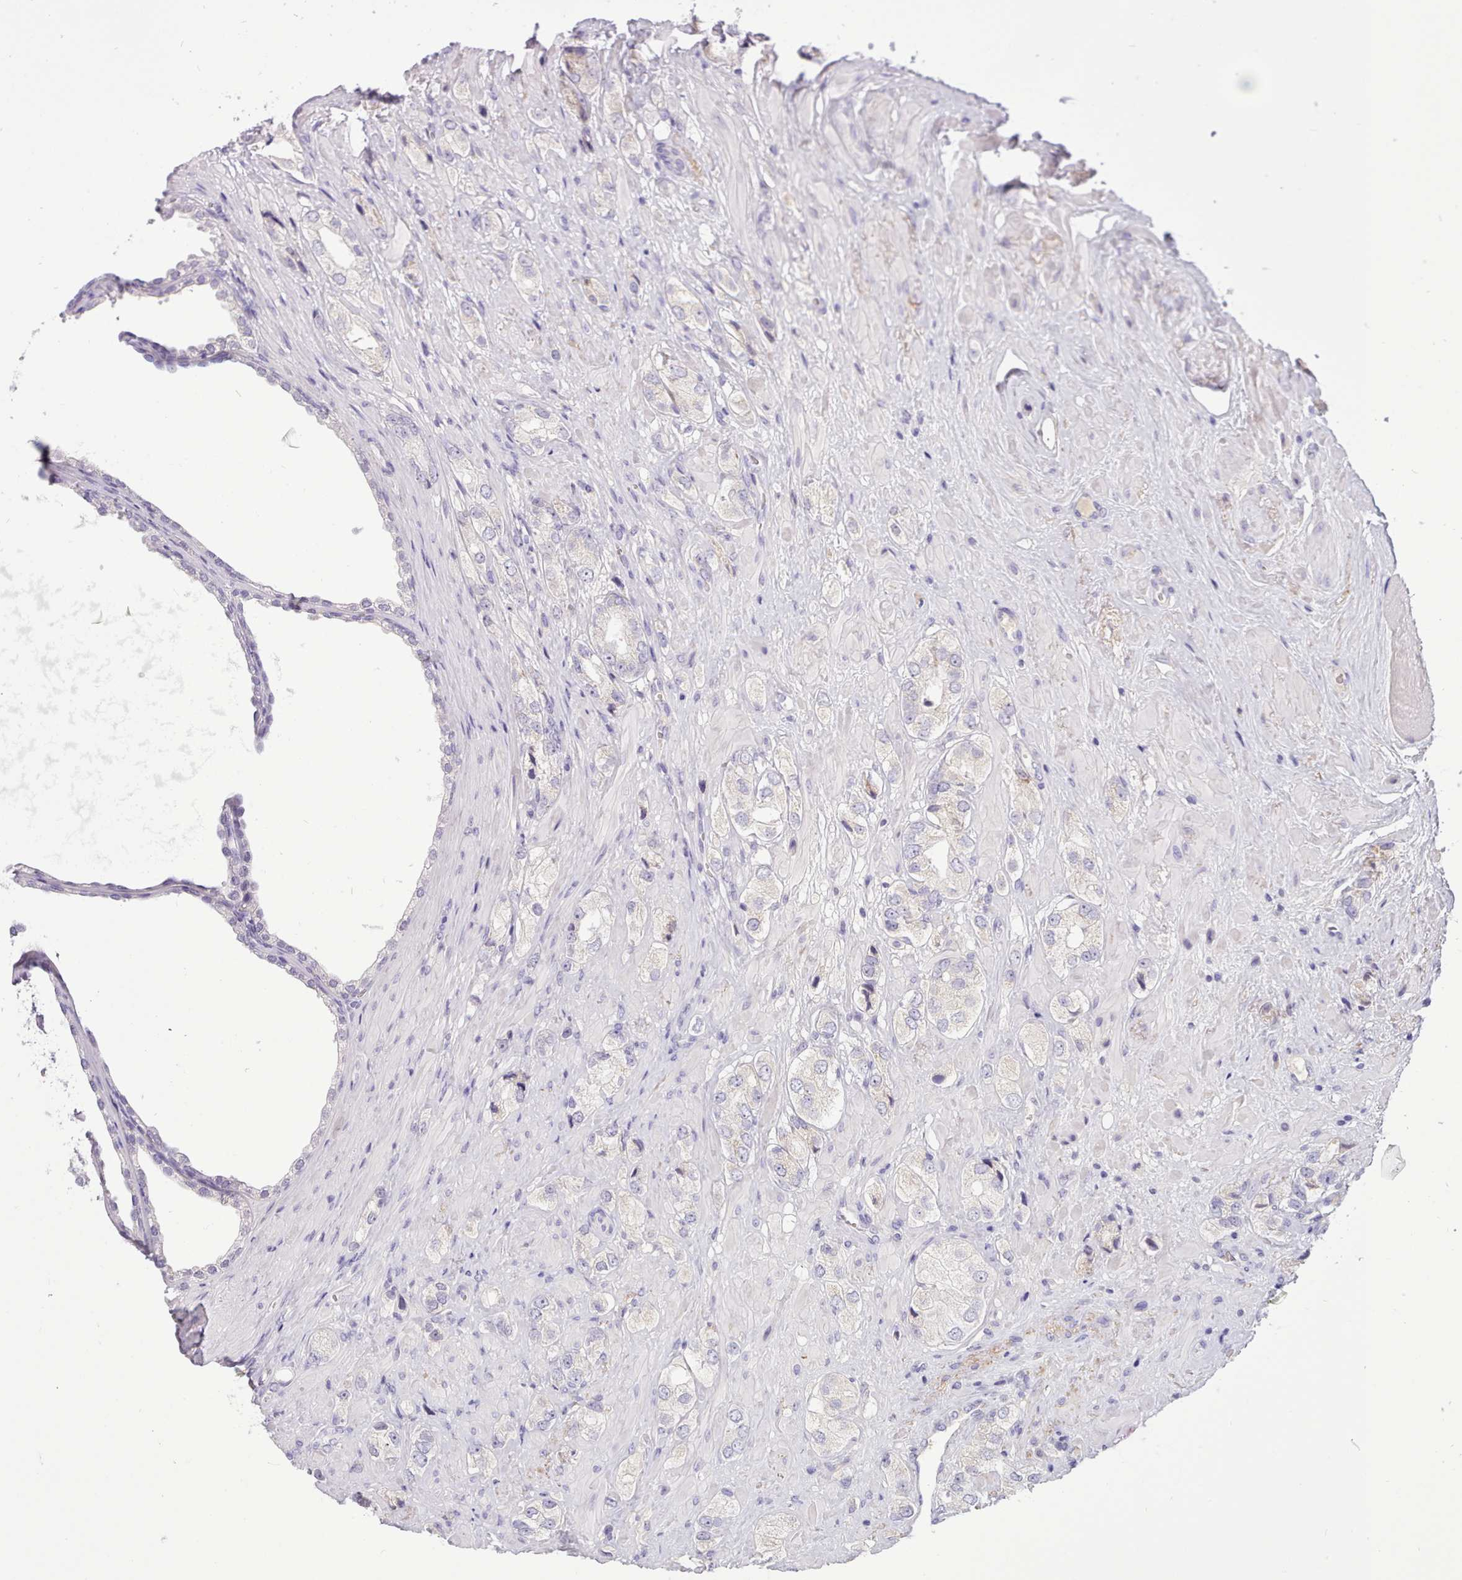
{"staining": {"intensity": "negative", "quantity": "none", "location": "none"}, "tissue": "prostate cancer", "cell_type": "Tumor cells", "image_type": "cancer", "snomed": [{"axis": "morphology", "description": "Adenocarcinoma, High grade"}, {"axis": "topography", "description": "Prostate and seminal vesicle, NOS"}], "caption": "Tumor cells are negative for brown protein staining in prostate cancer.", "gene": "CYP2A13", "patient": {"sex": "male", "age": 64}}